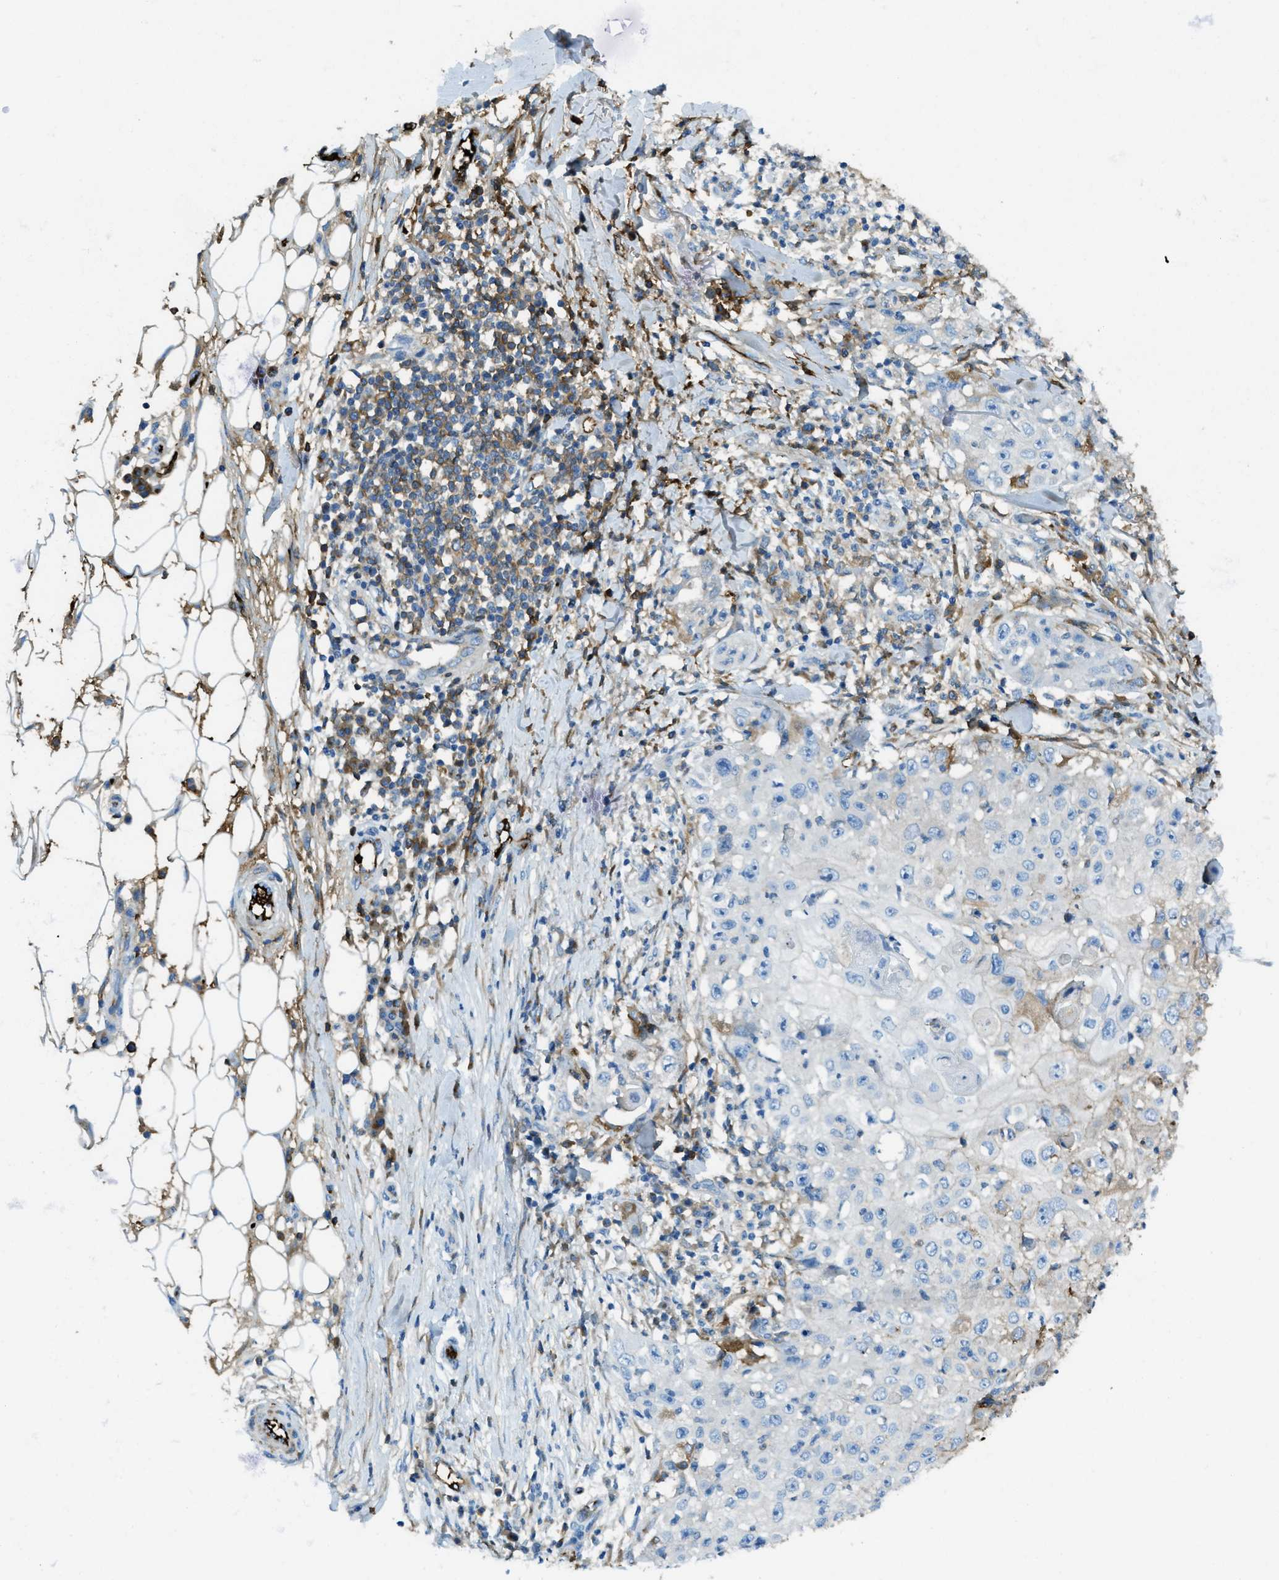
{"staining": {"intensity": "negative", "quantity": "none", "location": "none"}, "tissue": "skin cancer", "cell_type": "Tumor cells", "image_type": "cancer", "snomed": [{"axis": "morphology", "description": "Squamous cell carcinoma, NOS"}, {"axis": "topography", "description": "Skin"}], "caption": "A photomicrograph of skin cancer (squamous cell carcinoma) stained for a protein reveals no brown staining in tumor cells.", "gene": "TRIM59", "patient": {"sex": "male", "age": 86}}